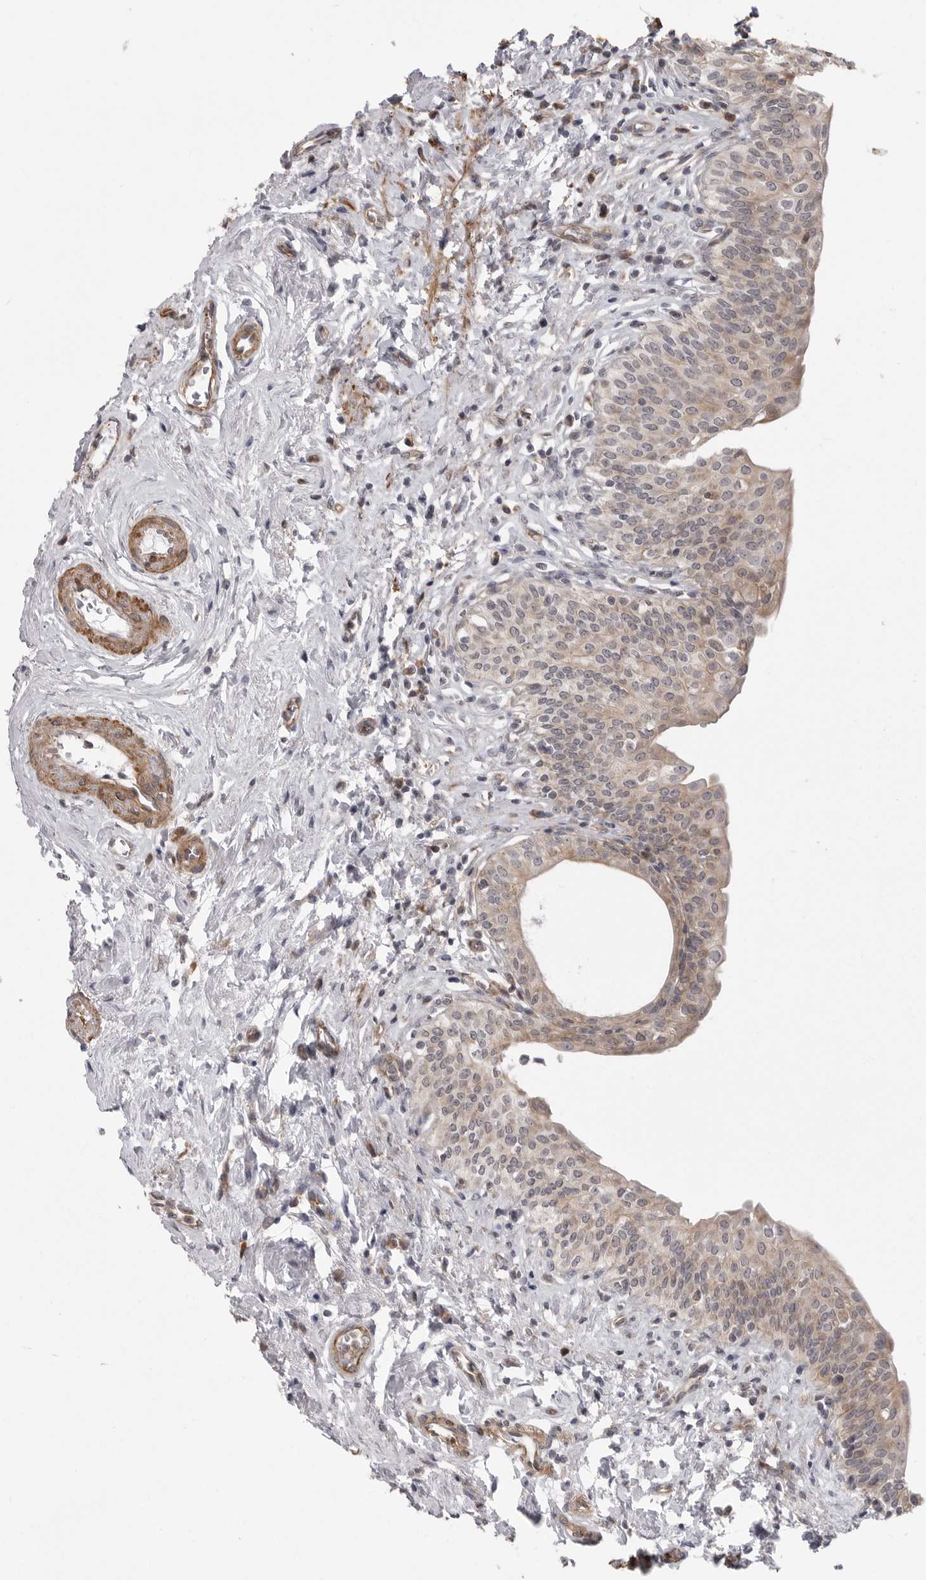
{"staining": {"intensity": "weak", "quantity": ">75%", "location": "cytoplasmic/membranous"}, "tissue": "urinary bladder", "cell_type": "Urothelial cells", "image_type": "normal", "snomed": [{"axis": "morphology", "description": "Normal tissue, NOS"}, {"axis": "topography", "description": "Urinary bladder"}], "caption": "The immunohistochemical stain highlights weak cytoplasmic/membranous positivity in urothelial cells of benign urinary bladder. Using DAB (3,3'-diaminobenzidine) (brown) and hematoxylin (blue) stains, captured at high magnification using brightfield microscopy.", "gene": "SCP2", "patient": {"sex": "male", "age": 83}}